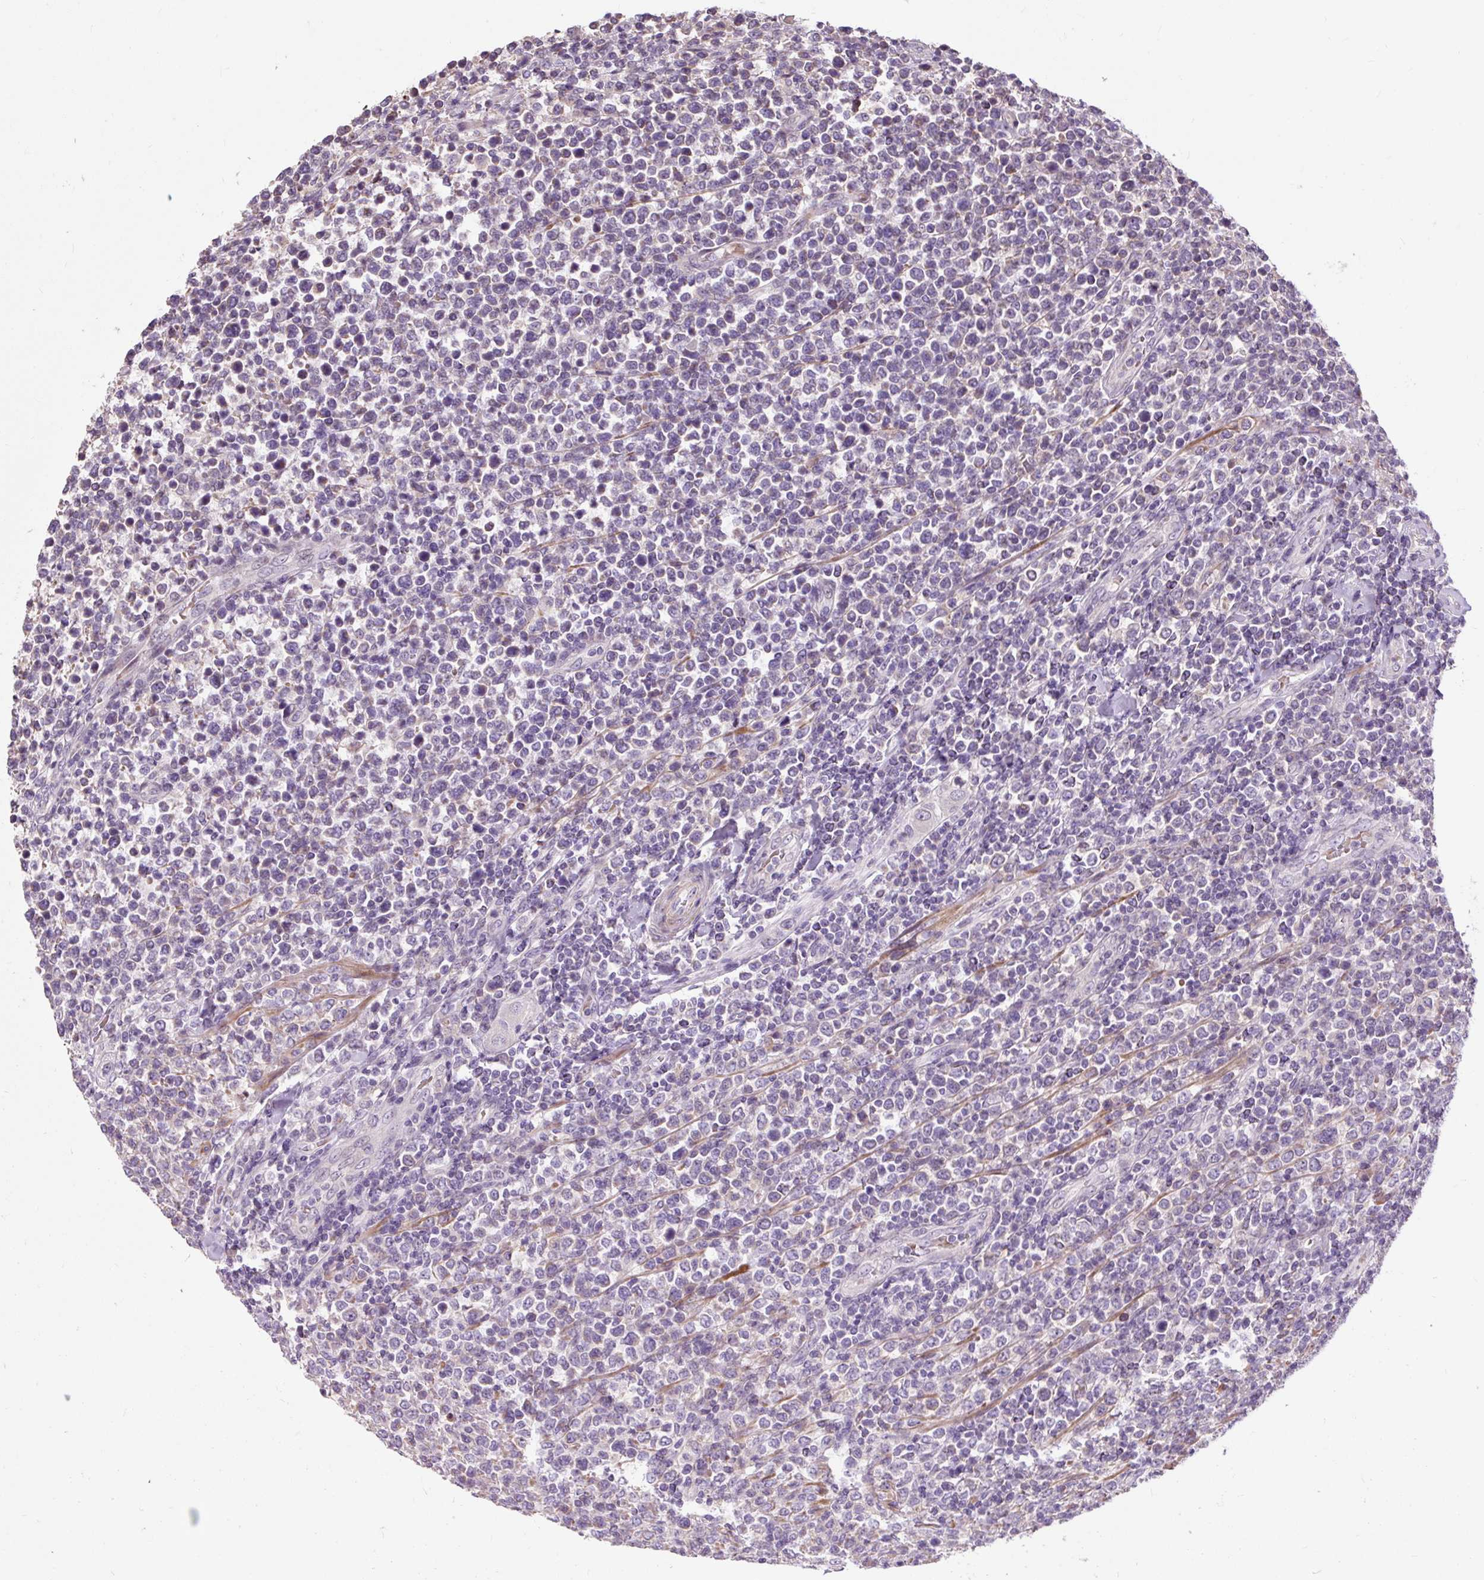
{"staining": {"intensity": "negative", "quantity": "none", "location": "none"}, "tissue": "lymphoma", "cell_type": "Tumor cells", "image_type": "cancer", "snomed": [{"axis": "morphology", "description": "Malignant lymphoma, non-Hodgkin's type, High grade"}, {"axis": "topography", "description": "Soft tissue"}], "caption": "Tumor cells show no significant expression in lymphoma.", "gene": "PRIMPOL", "patient": {"sex": "female", "age": 56}}